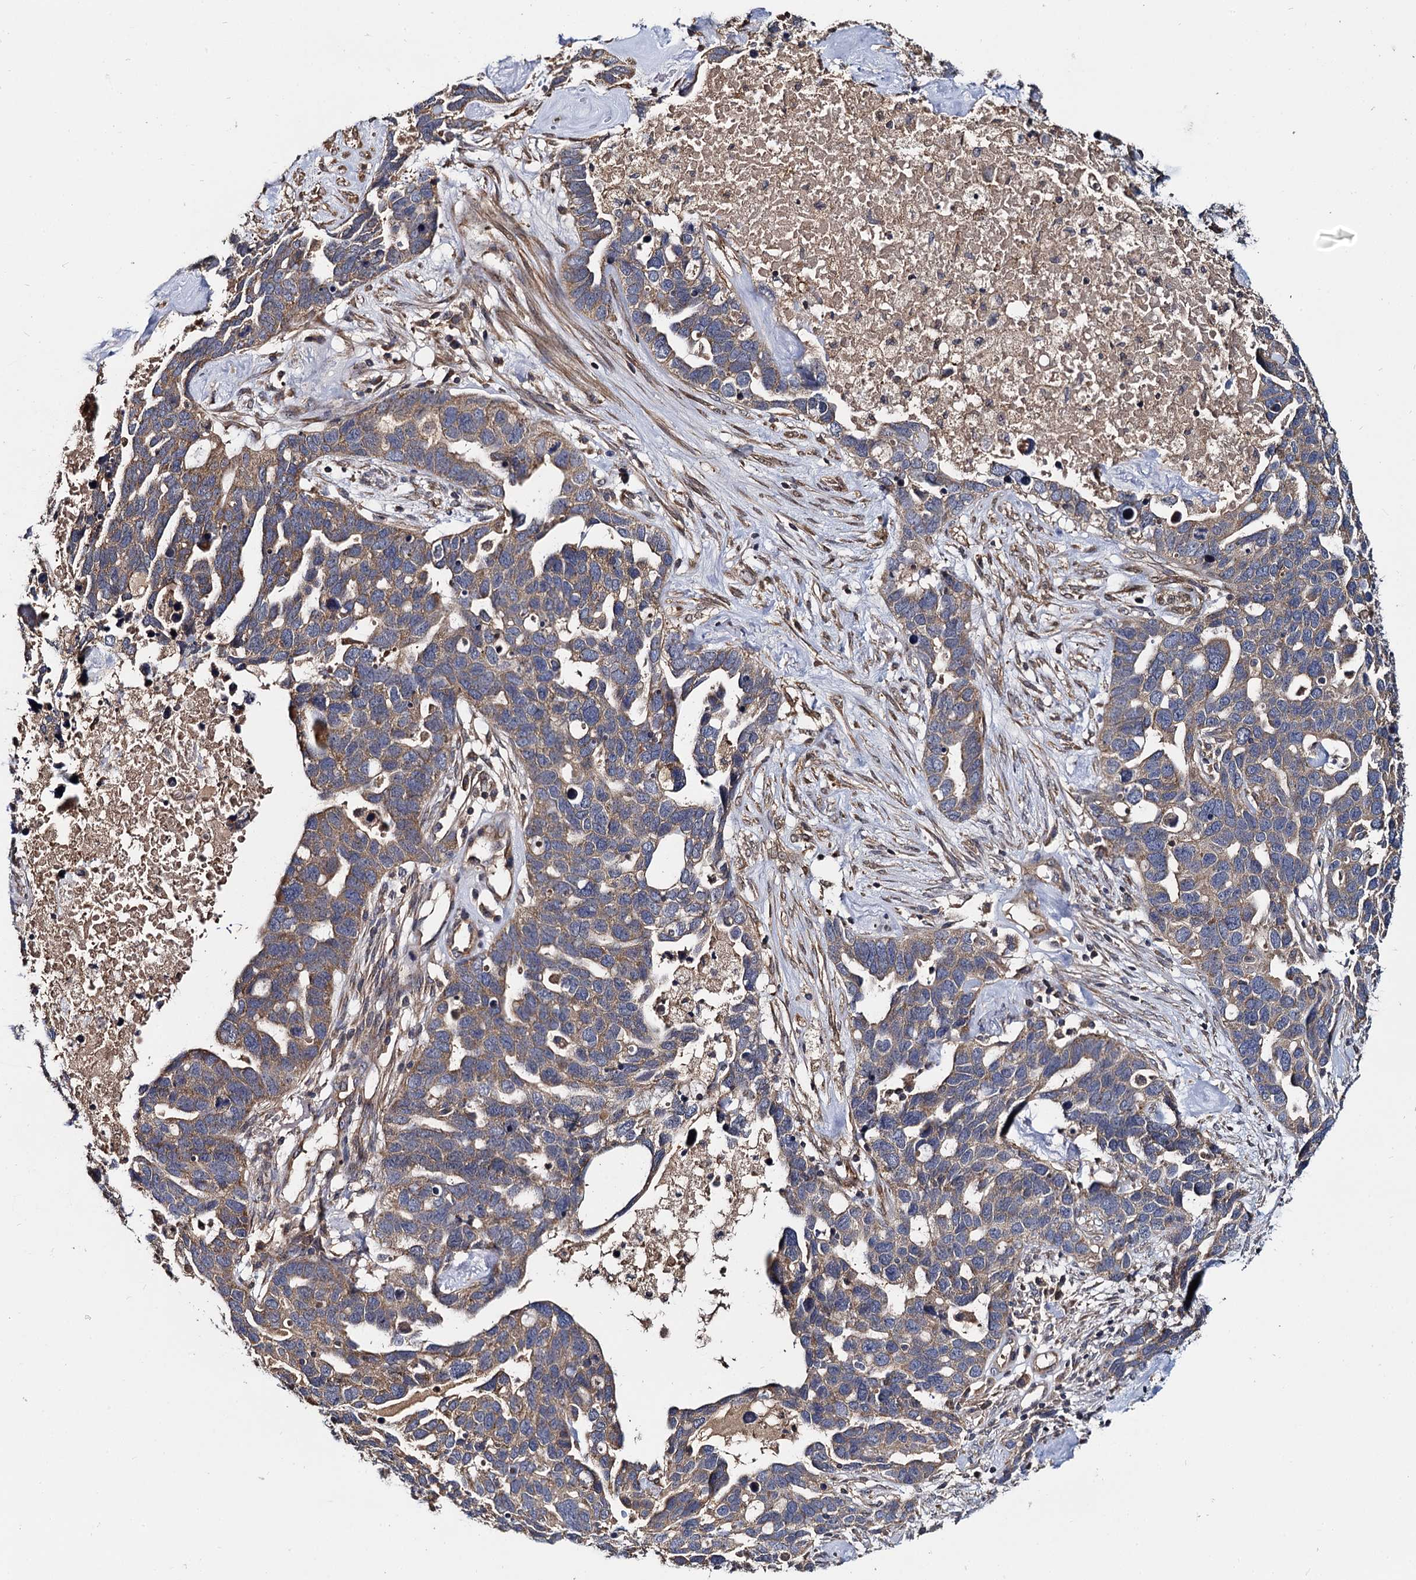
{"staining": {"intensity": "moderate", "quantity": ">75%", "location": "cytoplasmic/membranous"}, "tissue": "ovarian cancer", "cell_type": "Tumor cells", "image_type": "cancer", "snomed": [{"axis": "morphology", "description": "Cystadenocarcinoma, serous, NOS"}, {"axis": "topography", "description": "Ovary"}], "caption": "Immunohistochemical staining of ovarian cancer displays moderate cytoplasmic/membranous protein staining in approximately >75% of tumor cells.", "gene": "CEP192", "patient": {"sex": "female", "age": 54}}